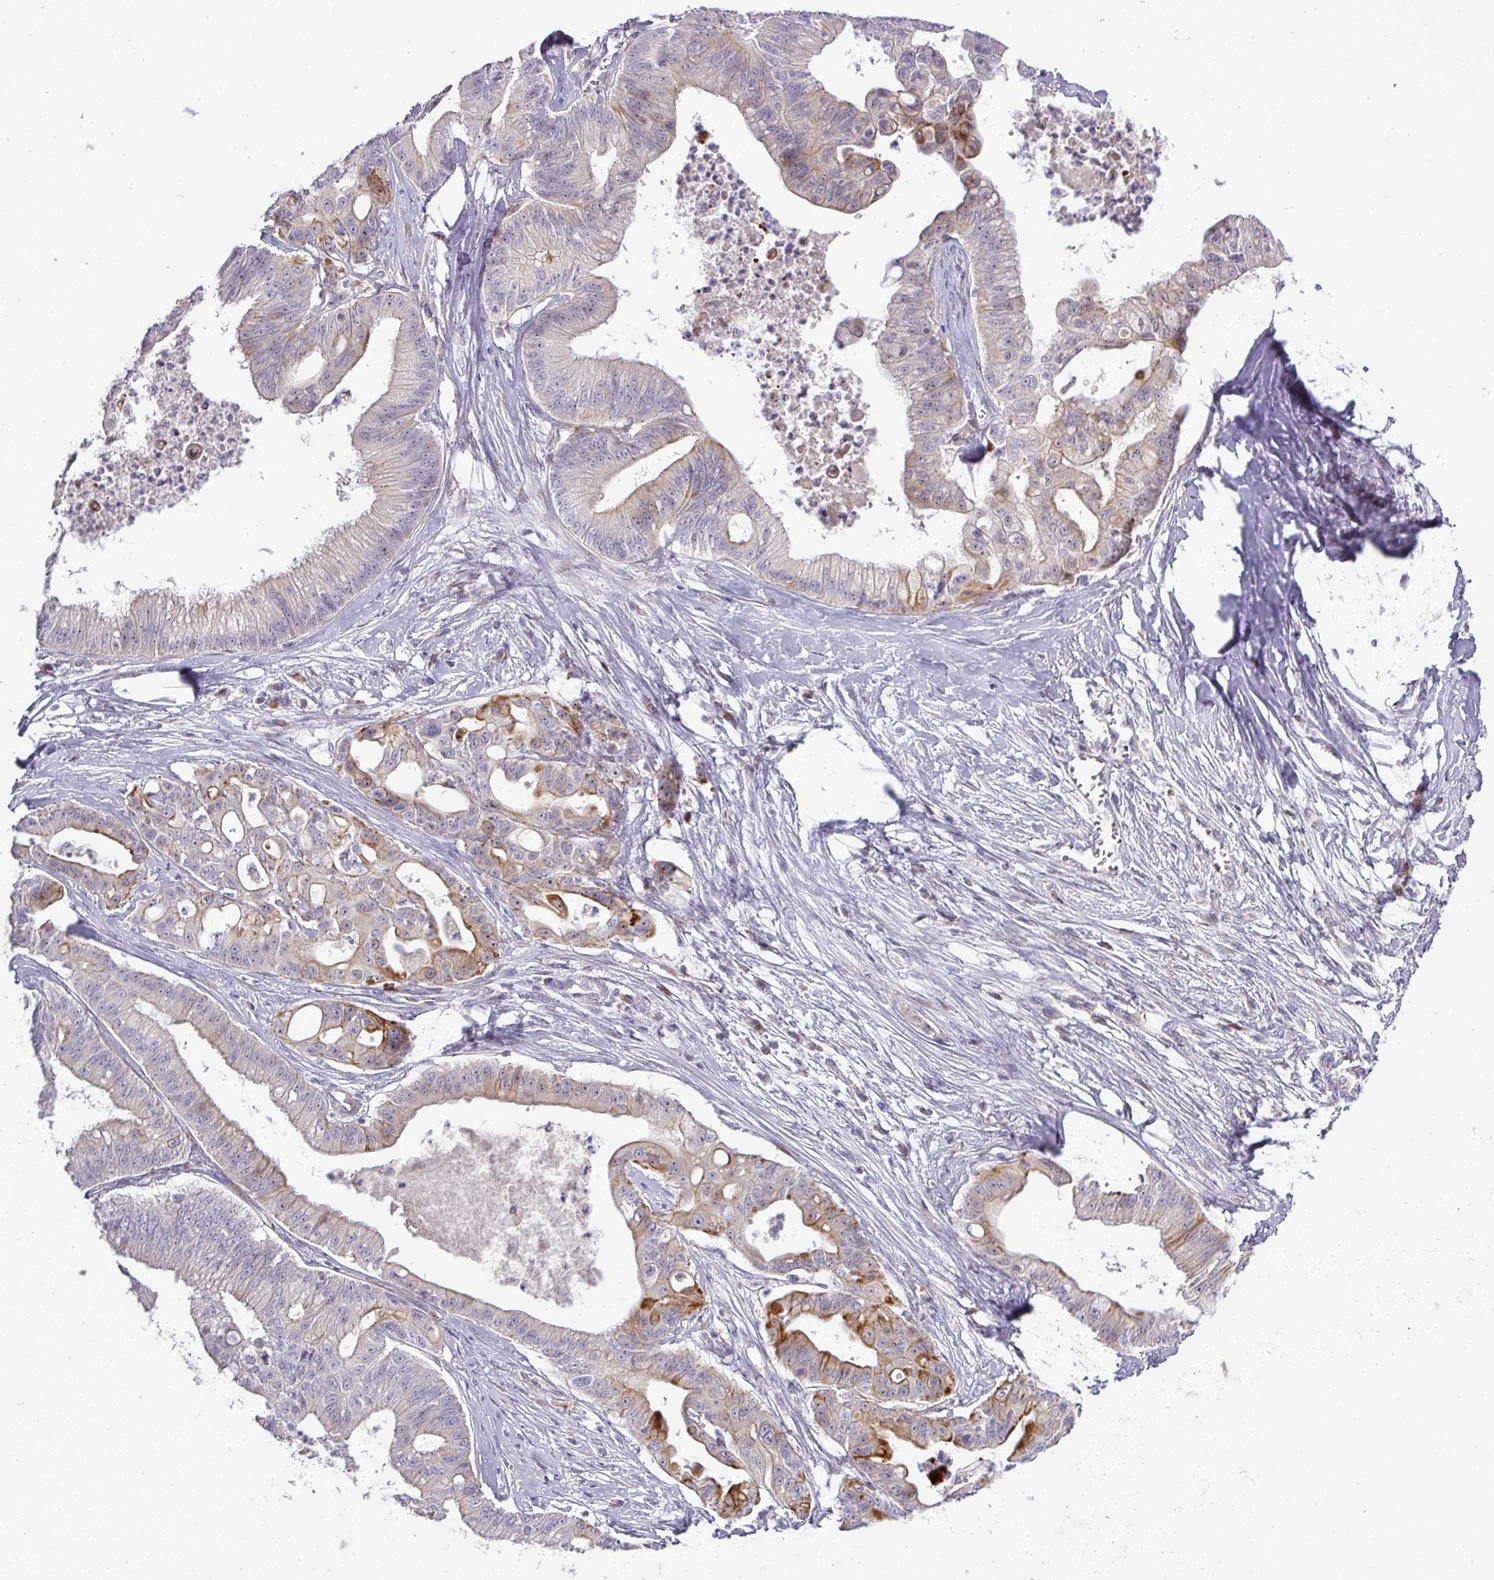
{"staining": {"intensity": "moderate", "quantity": "<25%", "location": "cytoplasmic/membranous,nuclear"}, "tissue": "ovarian cancer", "cell_type": "Tumor cells", "image_type": "cancer", "snomed": [{"axis": "morphology", "description": "Cystadenocarcinoma, mucinous, NOS"}, {"axis": "topography", "description": "Ovary"}], "caption": "Brown immunohistochemical staining in ovarian cancer displays moderate cytoplasmic/membranous and nuclear expression in approximately <25% of tumor cells.", "gene": "ATP6V1F", "patient": {"sex": "female", "age": 70}}